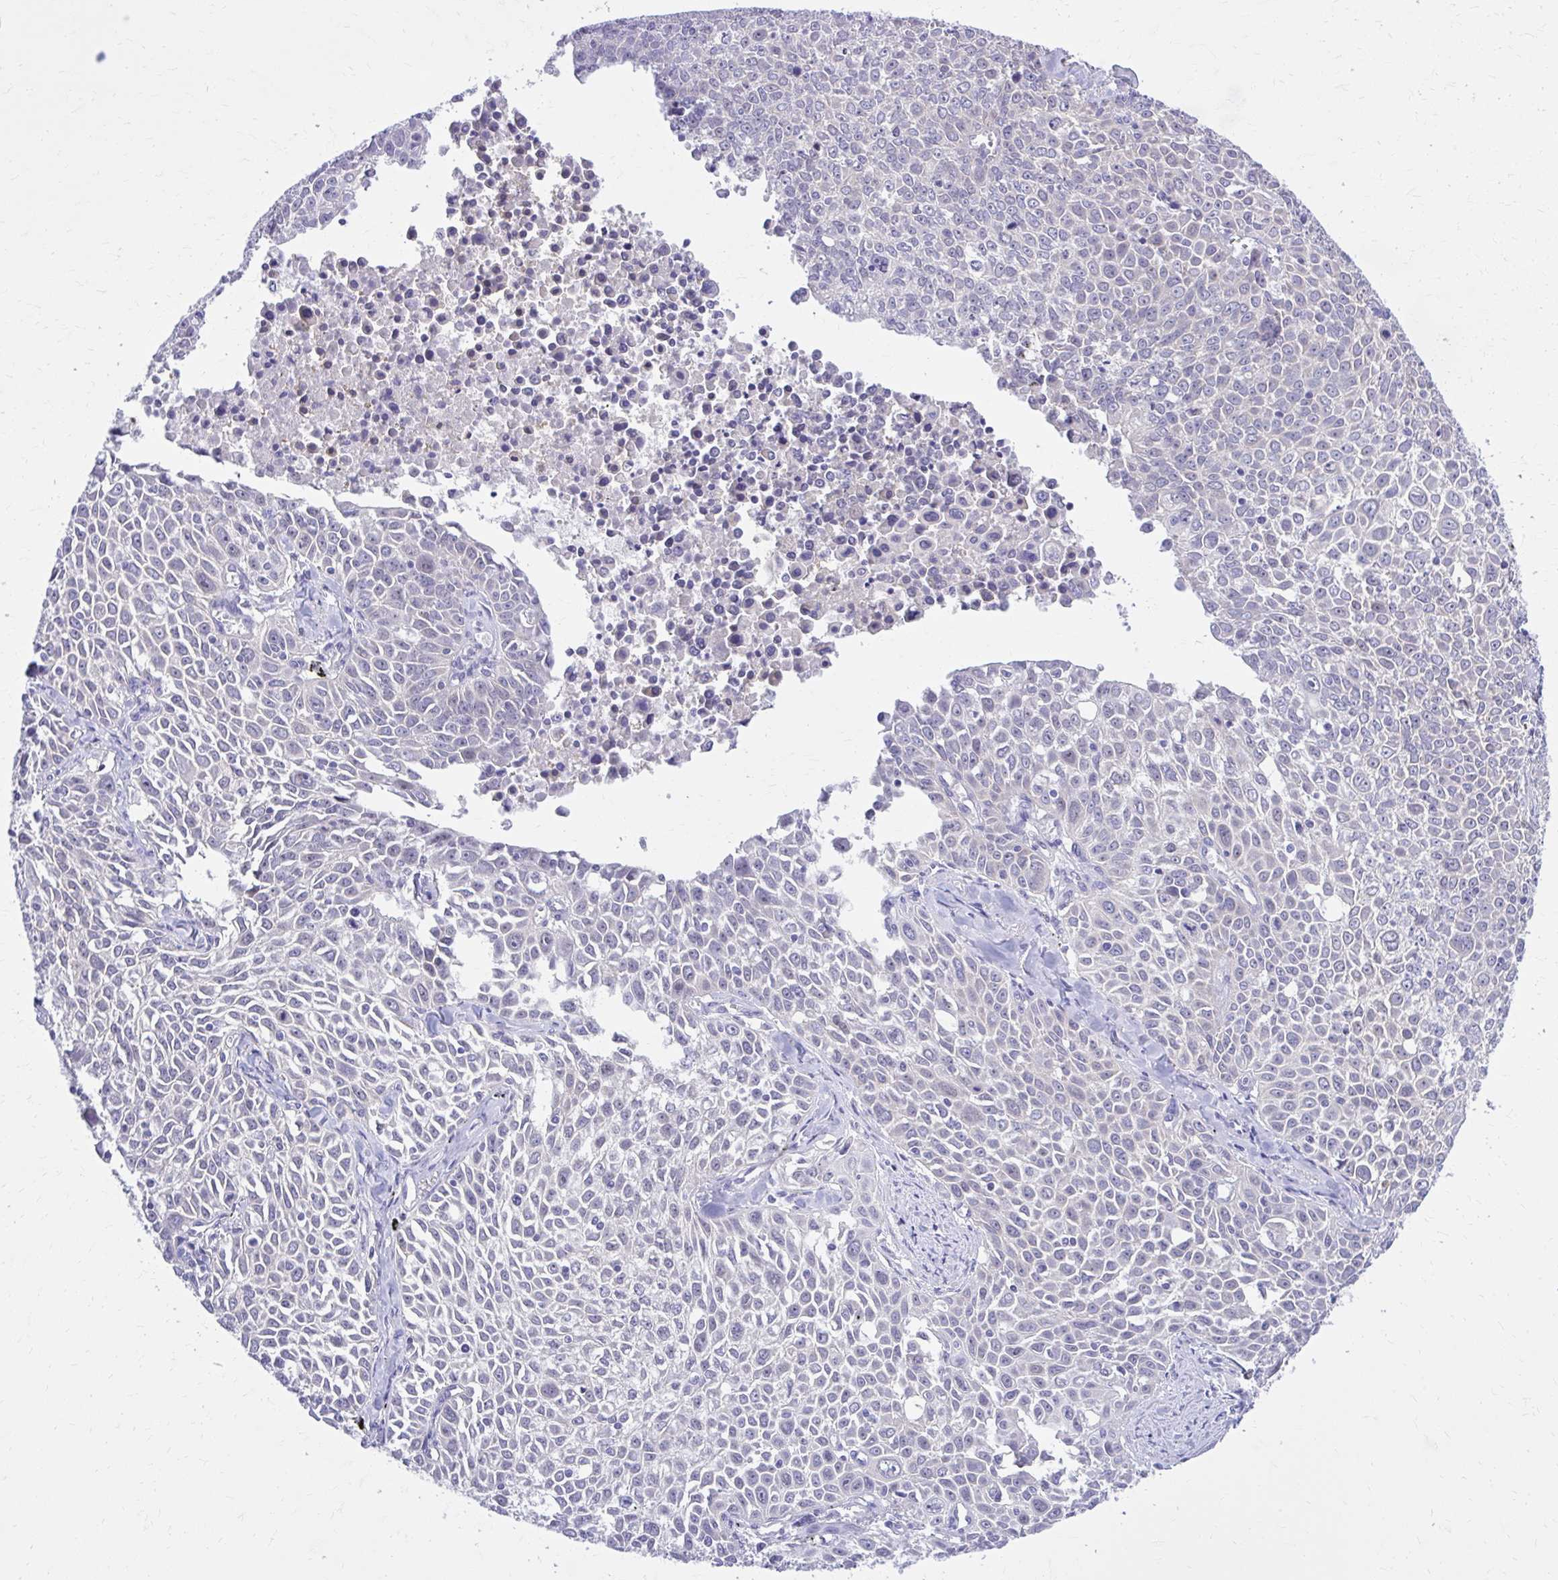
{"staining": {"intensity": "negative", "quantity": "none", "location": "none"}, "tissue": "lung cancer", "cell_type": "Tumor cells", "image_type": "cancer", "snomed": [{"axis": "morphology", "description": "Squamous cell carcinoma, NOS"}, {"axis": "morphology", "description": "Squamous cell carcinoma, metastatic, NOS"}, {"axis": "topography", "description": "Lymph node"}, {"axis": "topography", "description": "Lung"}], "caption": "Tumor cells are negative for brown protein staining in lung cancer.", "gene": "RASL11B", "patient": {"sex": "female", "age": 62}}